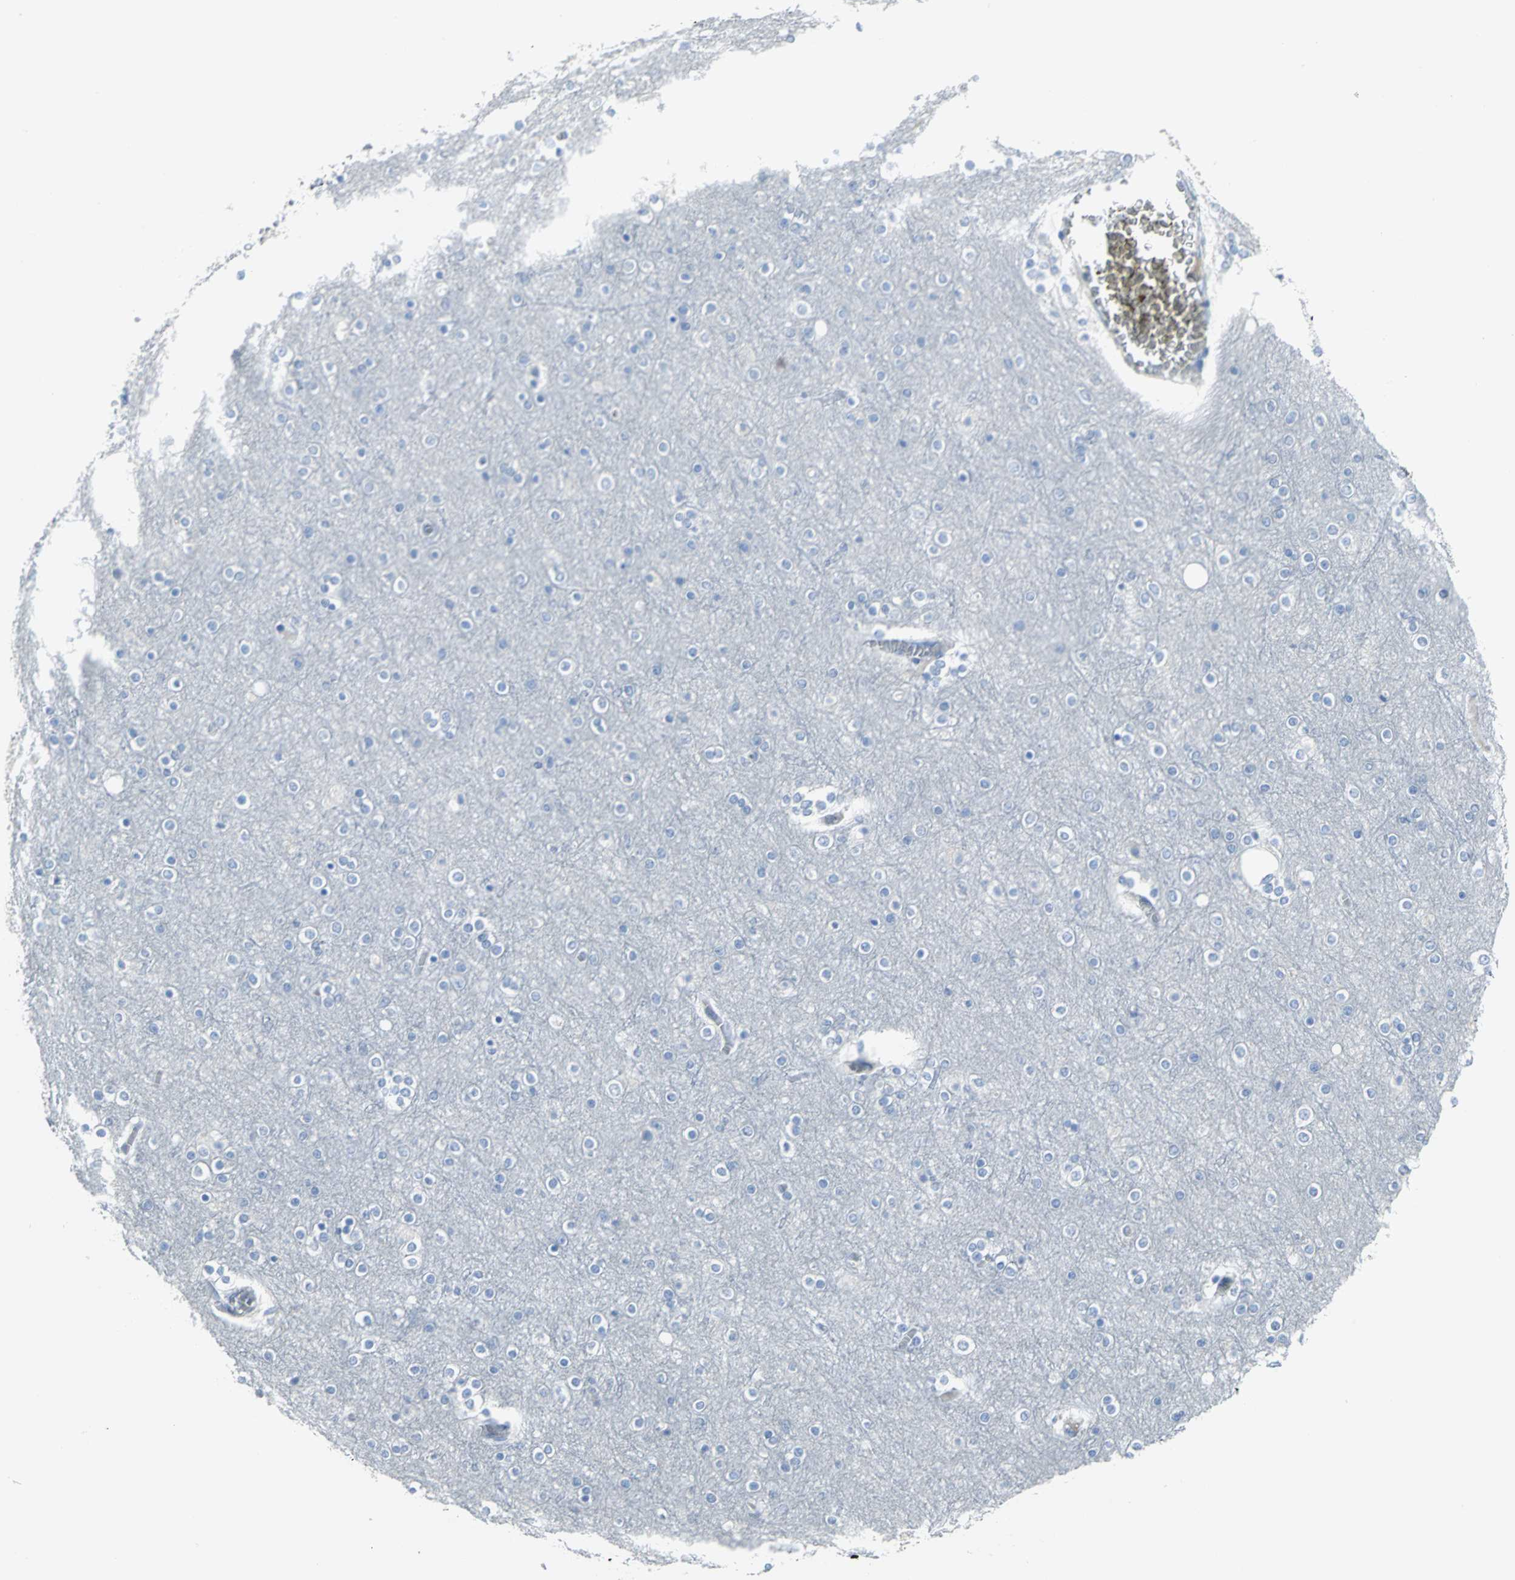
{"staining": {"intensity": "negative", "quantity": "none", "location": "none"}, "tissue": "cerebral cortex", "cell_type": "Endothelial cells", "image_type": "normal", "snomed": [{"axis": "morphology", "description": "Normal tissue, NOS"}, {"axis": "topography", "description": "Cerebral cortex"}], "caption": "DAB (3,3'-diaminobenzidine) immunohistochemical staining of unremarkable cerebral cortex exhibits no significant positivity in endothelial cells. (DAB (3,3'-diaminobenzidine) immunohistochemistry visualized using brightfield microscopy, high magnification).", "gene": "MCM3", "patient": {"sex": "female", "age": 54}}